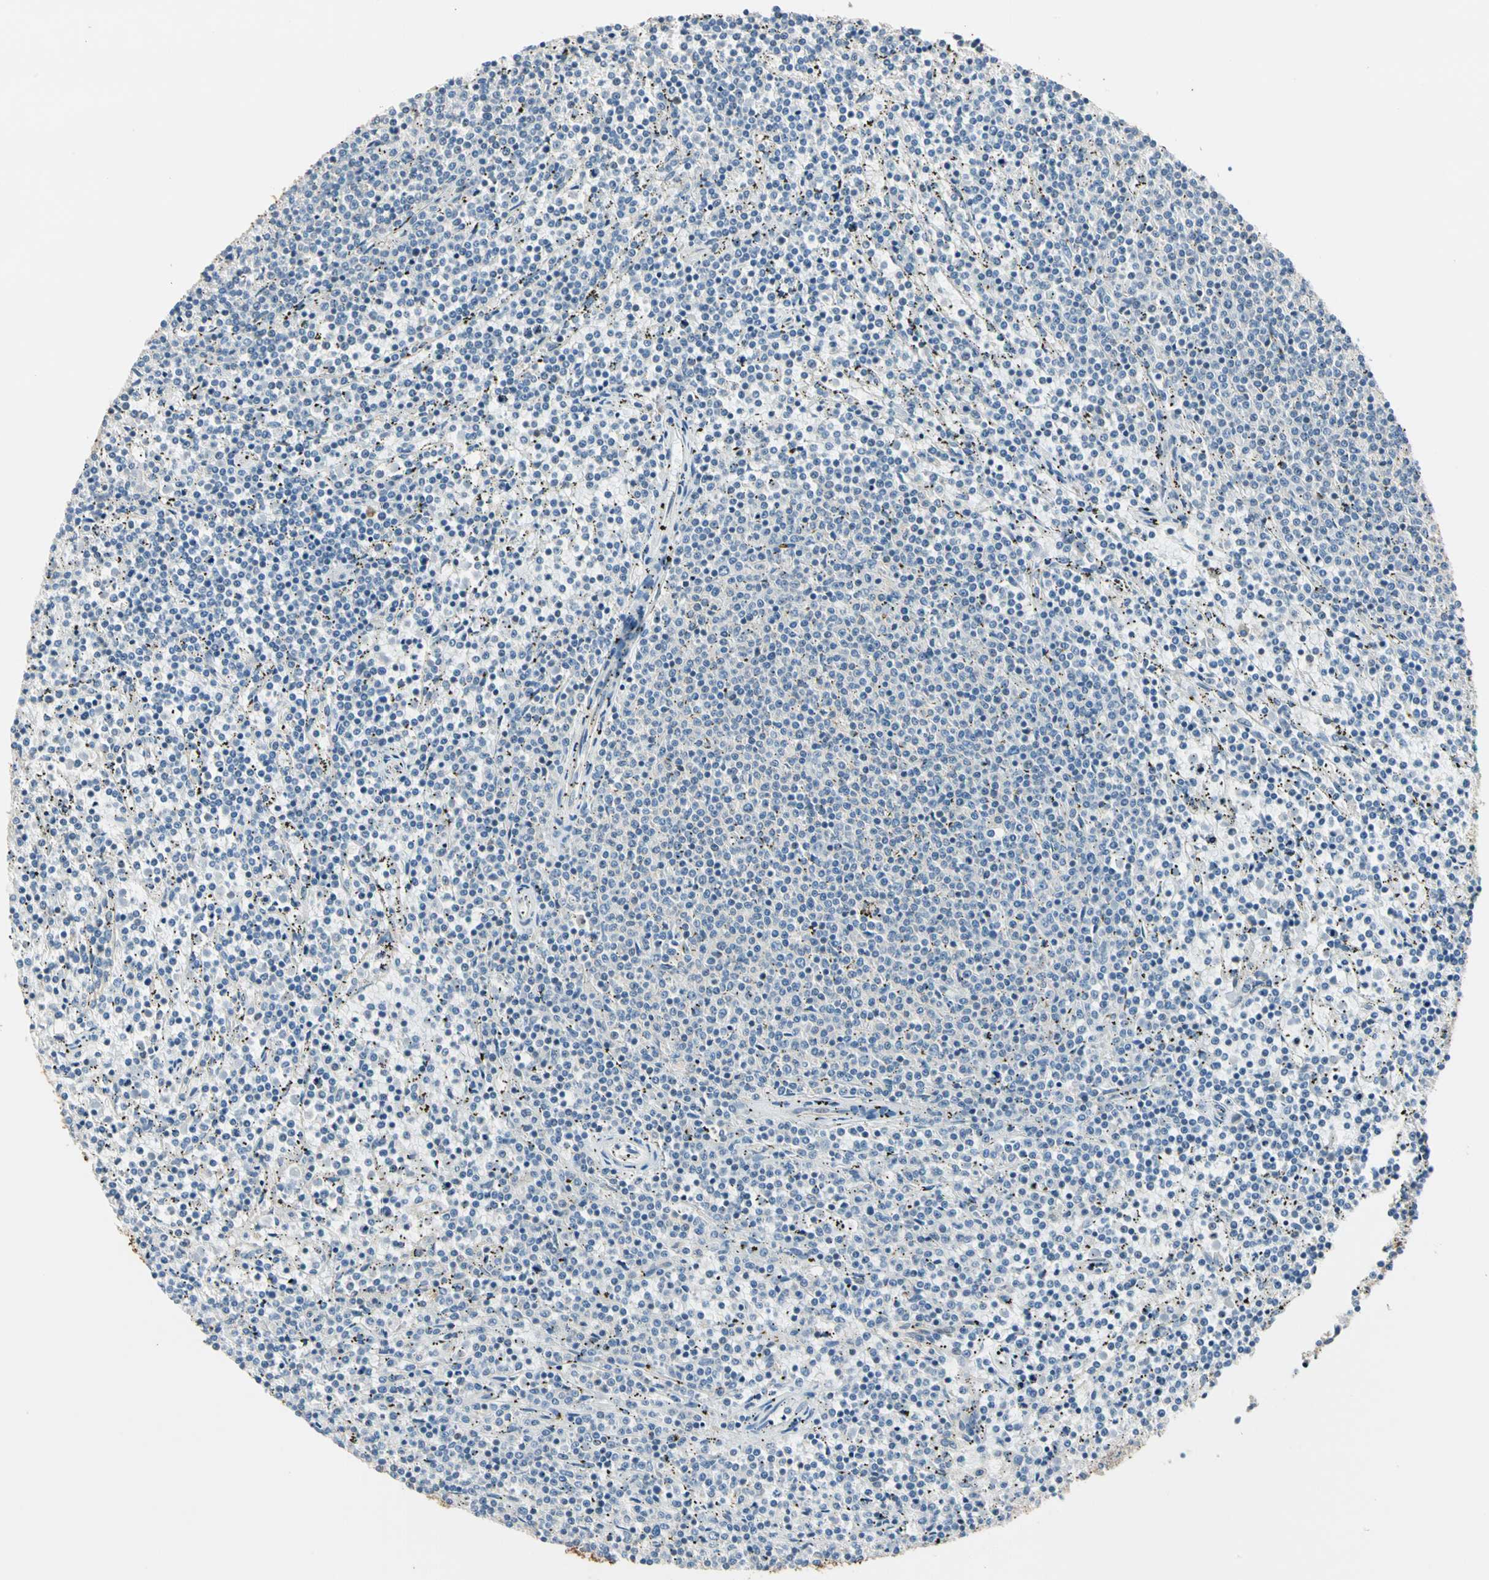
{"staining": {"intensity": "negative", "quantity": "none", "location": "none"}, "tissue": "lymphoma", "cell_type": "Tumor cells", "image_type": "cancer", "snomed": [{"axis": "morphology", "description": "Malignant lymphoma, non-Hodgkin's type, Low grade"}, {"axis": "topography", "description": "Spleen"}], "caption": "High magnification brightfield microscopy of lymphoma stained with DAB (3,3'-diaminobenzidine) (brown) and counterstained with hematoxylin (blue): tumor cells show no significant expression.", "gene": "GPR153", "patient": {"sex": "female", "age": 50}}